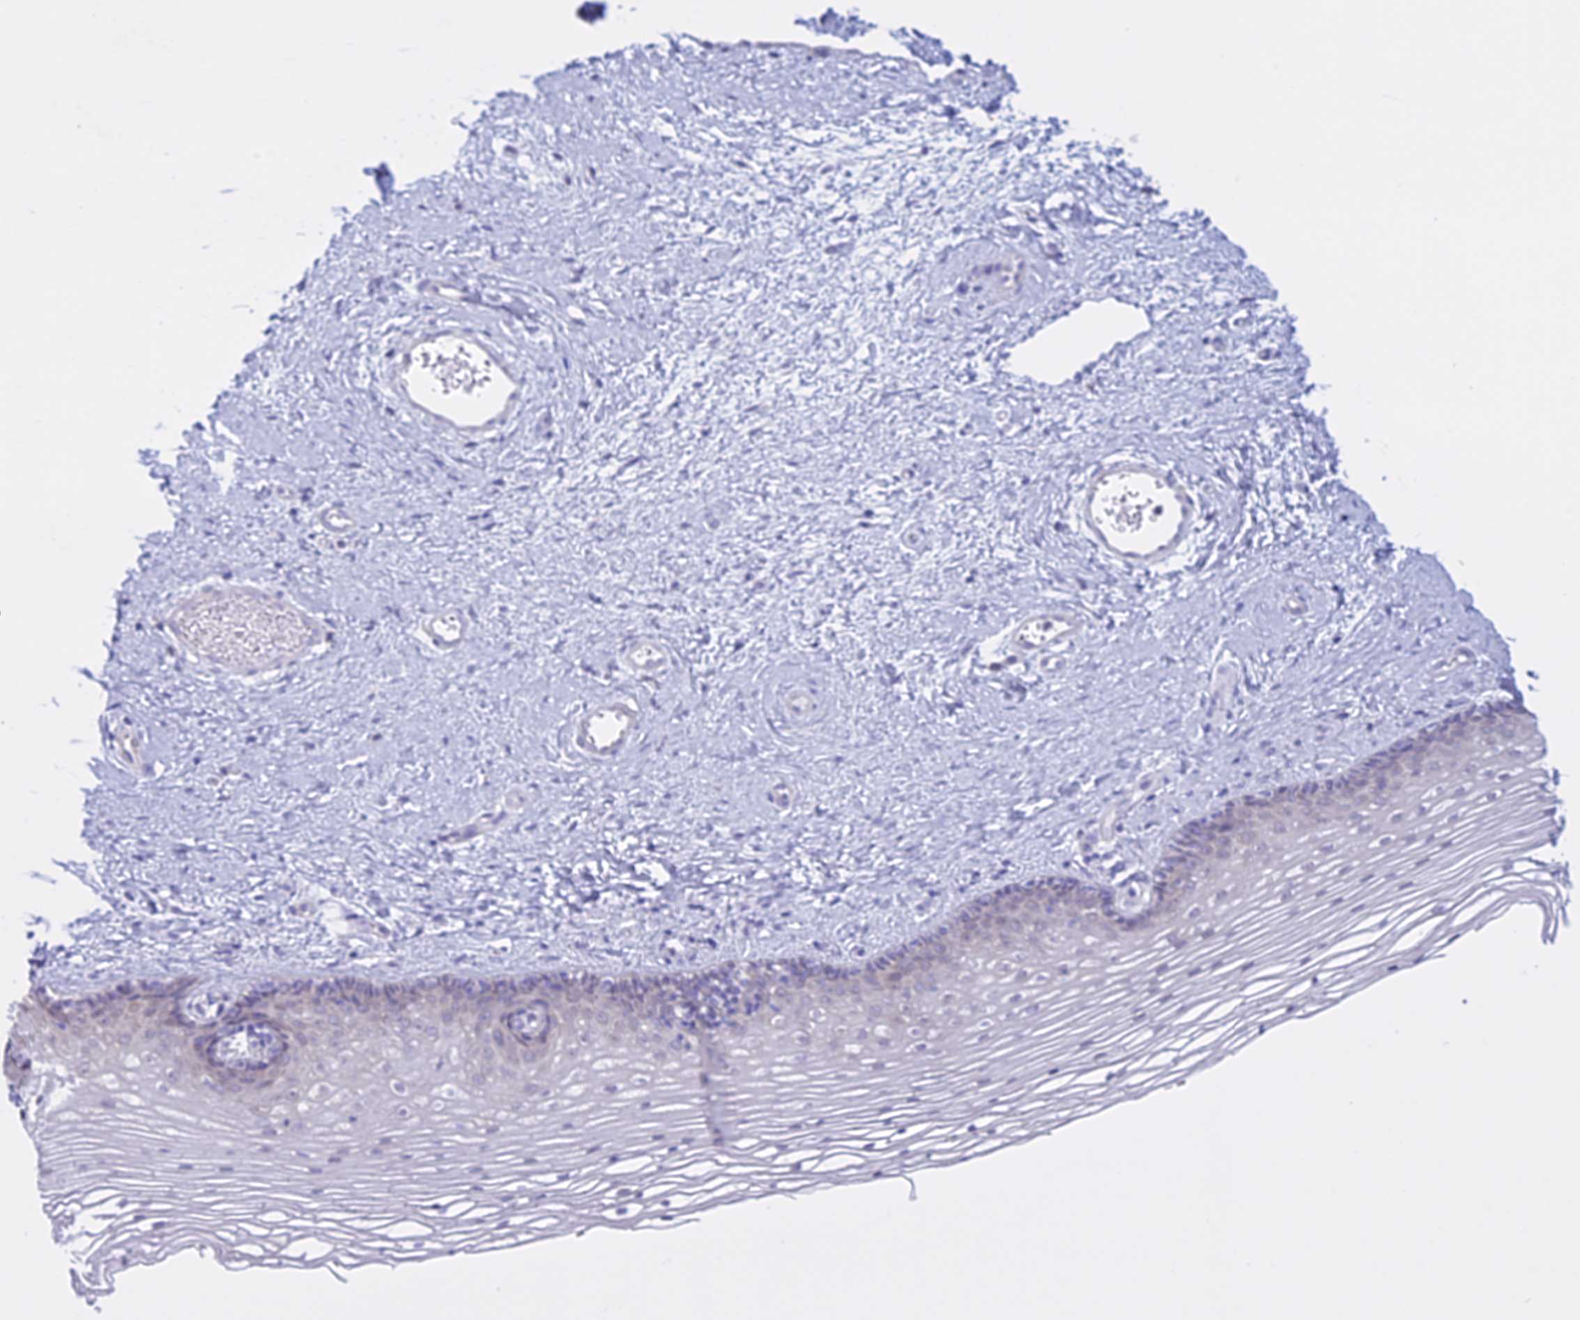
{"staining": {"intensity": "negative", "quantity": "none", "location": "none"}, "tissue": "vagina", "cell_type": "Squamous epithelial cells", "image_type": "normal", "snomed": [{"axis": "morphology", "description": "Normal tissue, NOS"}, {"axis": "topography", "description": "Vagina"}], "caption": "IHC of unremarkable human vagina displays no staining in squamous epithelial cells. Nuclei are stained in blue.", "gene": "LHFPL2", "patient": {"sex": "female", "age": 46}}